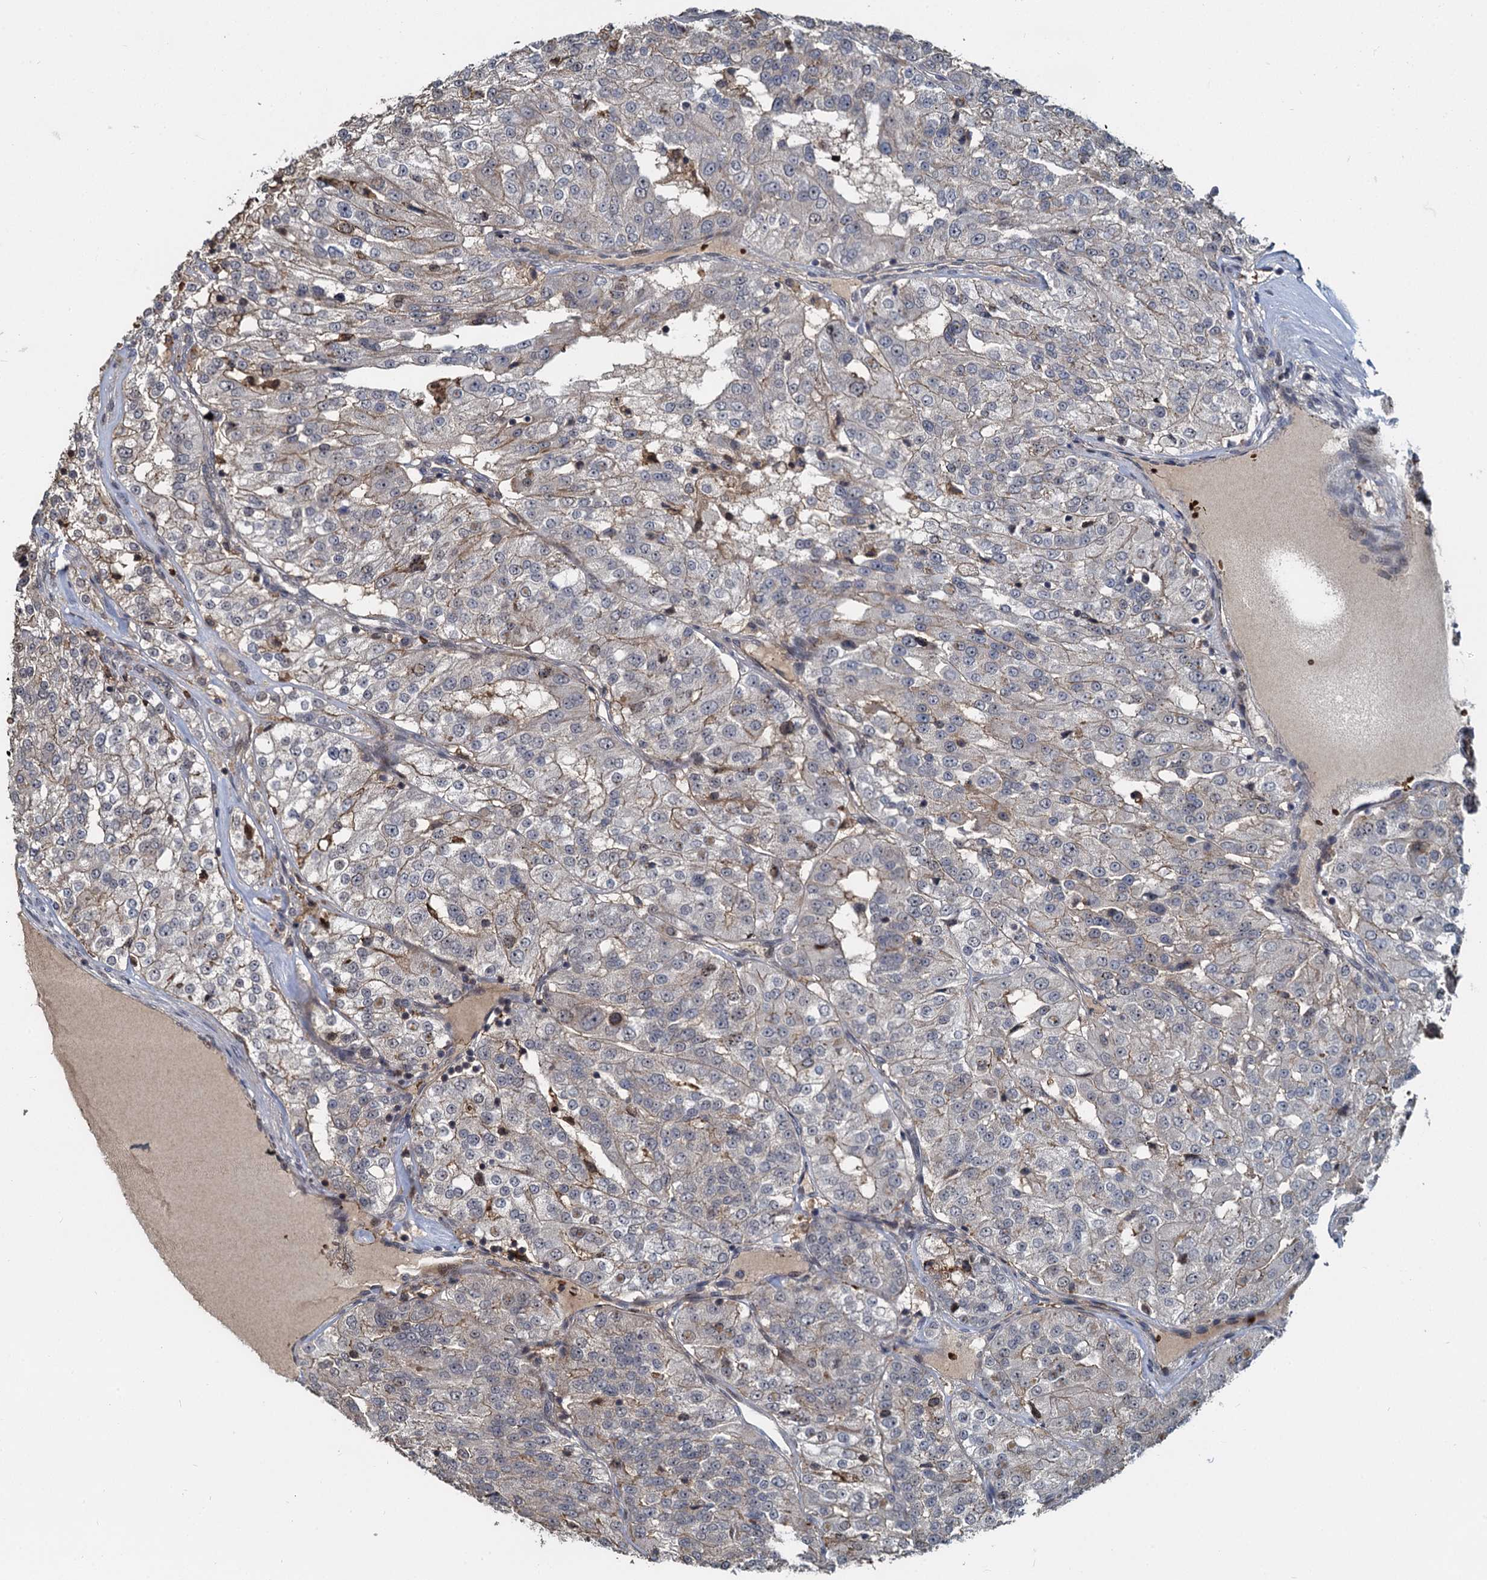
{"staining": {"intensity": "weak", "quantity": "<25%", "location": "cytoplasmic/membranous"}, "tissue": "renal cancer", "cell_type": "Tumor cells", "image_type": "cancer", "snomed": [{"axis": "morphology", "description": "Adenocarcinoma, NOS"}, {"axis": "topography", "description": "Kidney"}], "caption": "Protein analysis of renal cancer (adenocarcinoma) exhibits no significant expression in tumor cells.", "gene": "FANCI", "patient": {"sex": "female", "age": 63}}